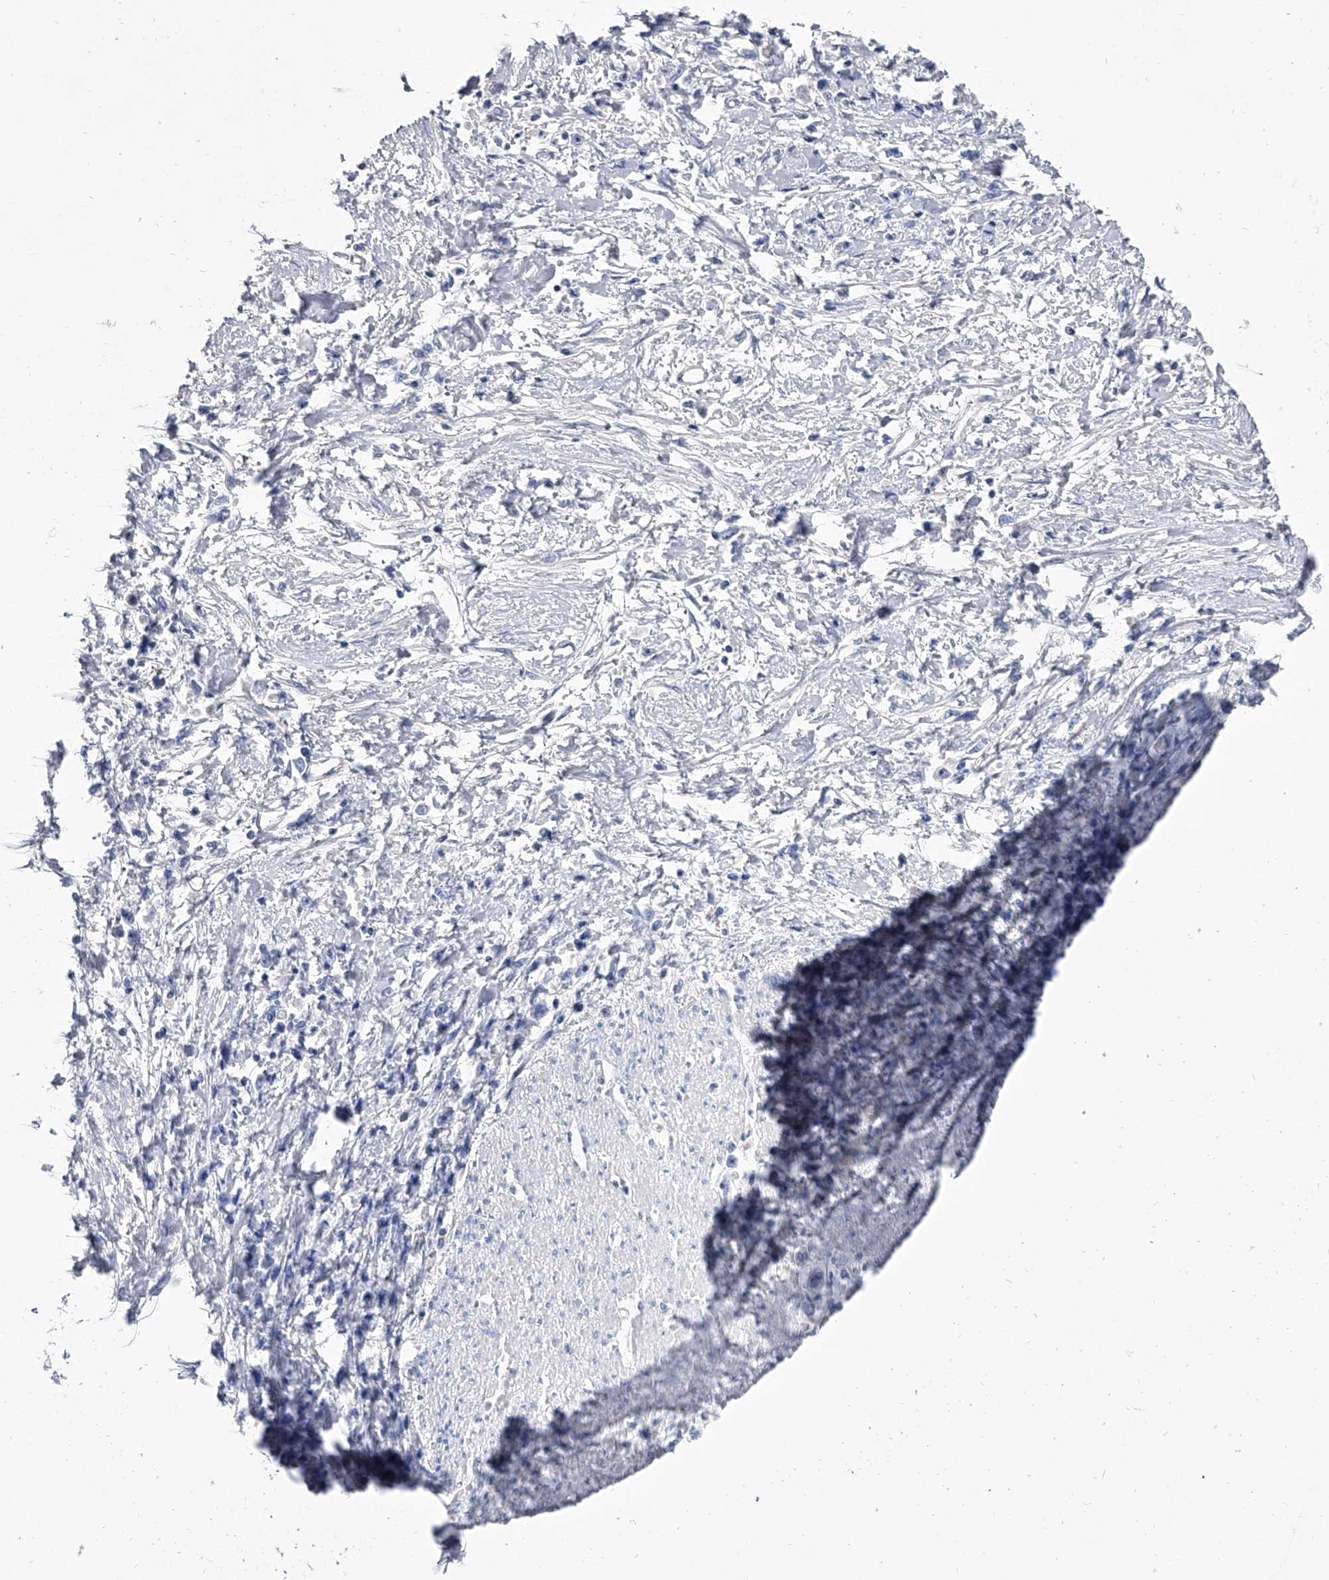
{"staining": {"intensity": "negative", "quantity": "none", "location": "none"}, "tissue": "stomach cancer", "cell_type": "Tumor cells", "image_type": "cancer", "snomed": [{"axis": "morphology", "description": "Adenocarcinoma, NOS"}, {"axis": "topography", "description": "Stomach"}], "caption": "A high-resolution image shows IHC staining of stomach cancer (adenocarcinoma), which demonstrates no significant staining in tumor cells.", "gene": "EFCAB7", "patient": {"sex": "female", "age": 59}}